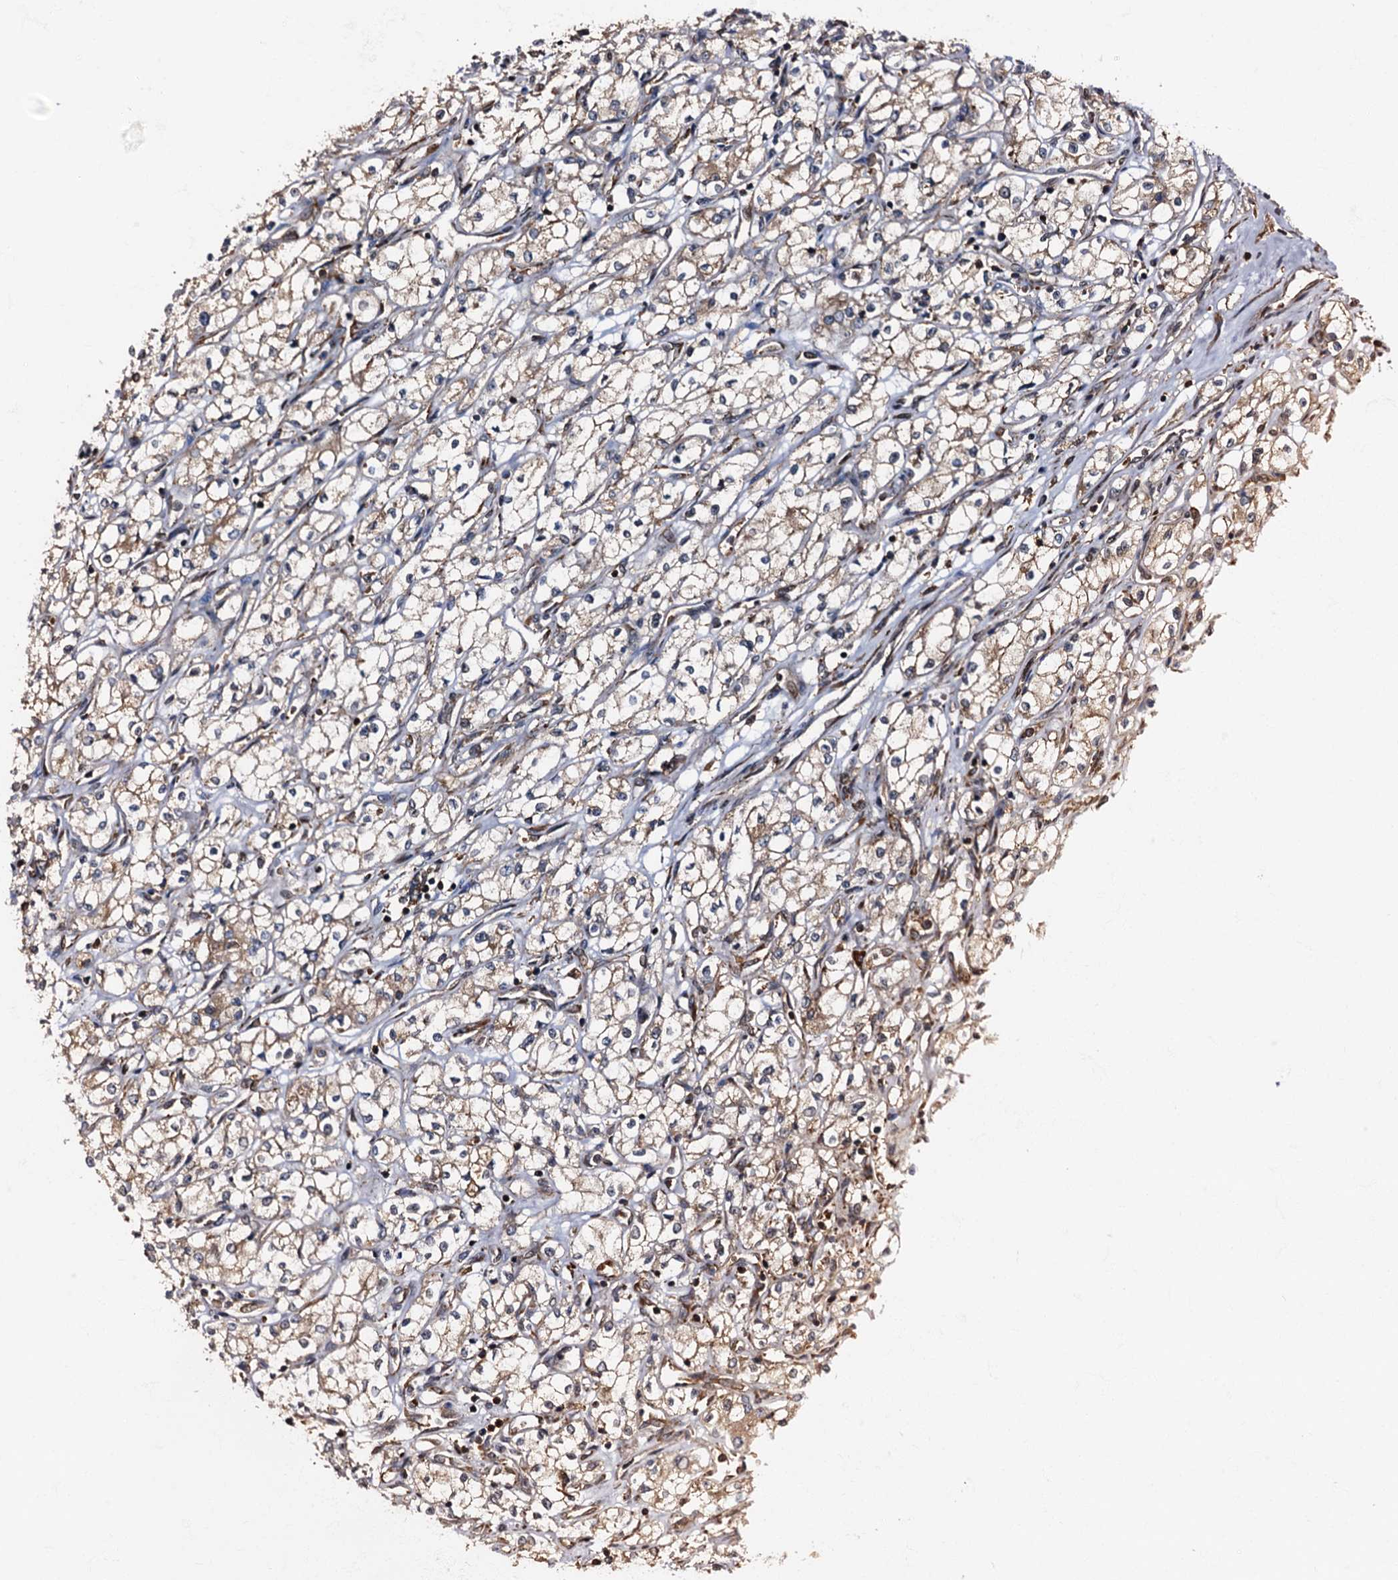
{"staining": {"intensity": "moderate", "quantity": "<25%", "location": "cytoplasmic/membranous"}, "tissue": "renal cancer", "cell_type": "Tumor cells", "image_type": "cancer", "snomed": [{"axis": "morphology", "description": "Adenocarcinoma, NOS"}, {"axis": "topography", "description": "Kidney"}], "caption": "Approximately <25% of tumor cells in human renal cancer display moderate cytoplasmic/membranous protein expression as visualized by brown immunohistochemical staining.", "gene": "ATP2C1", "patient": {"sex": "male", "age": 59}}